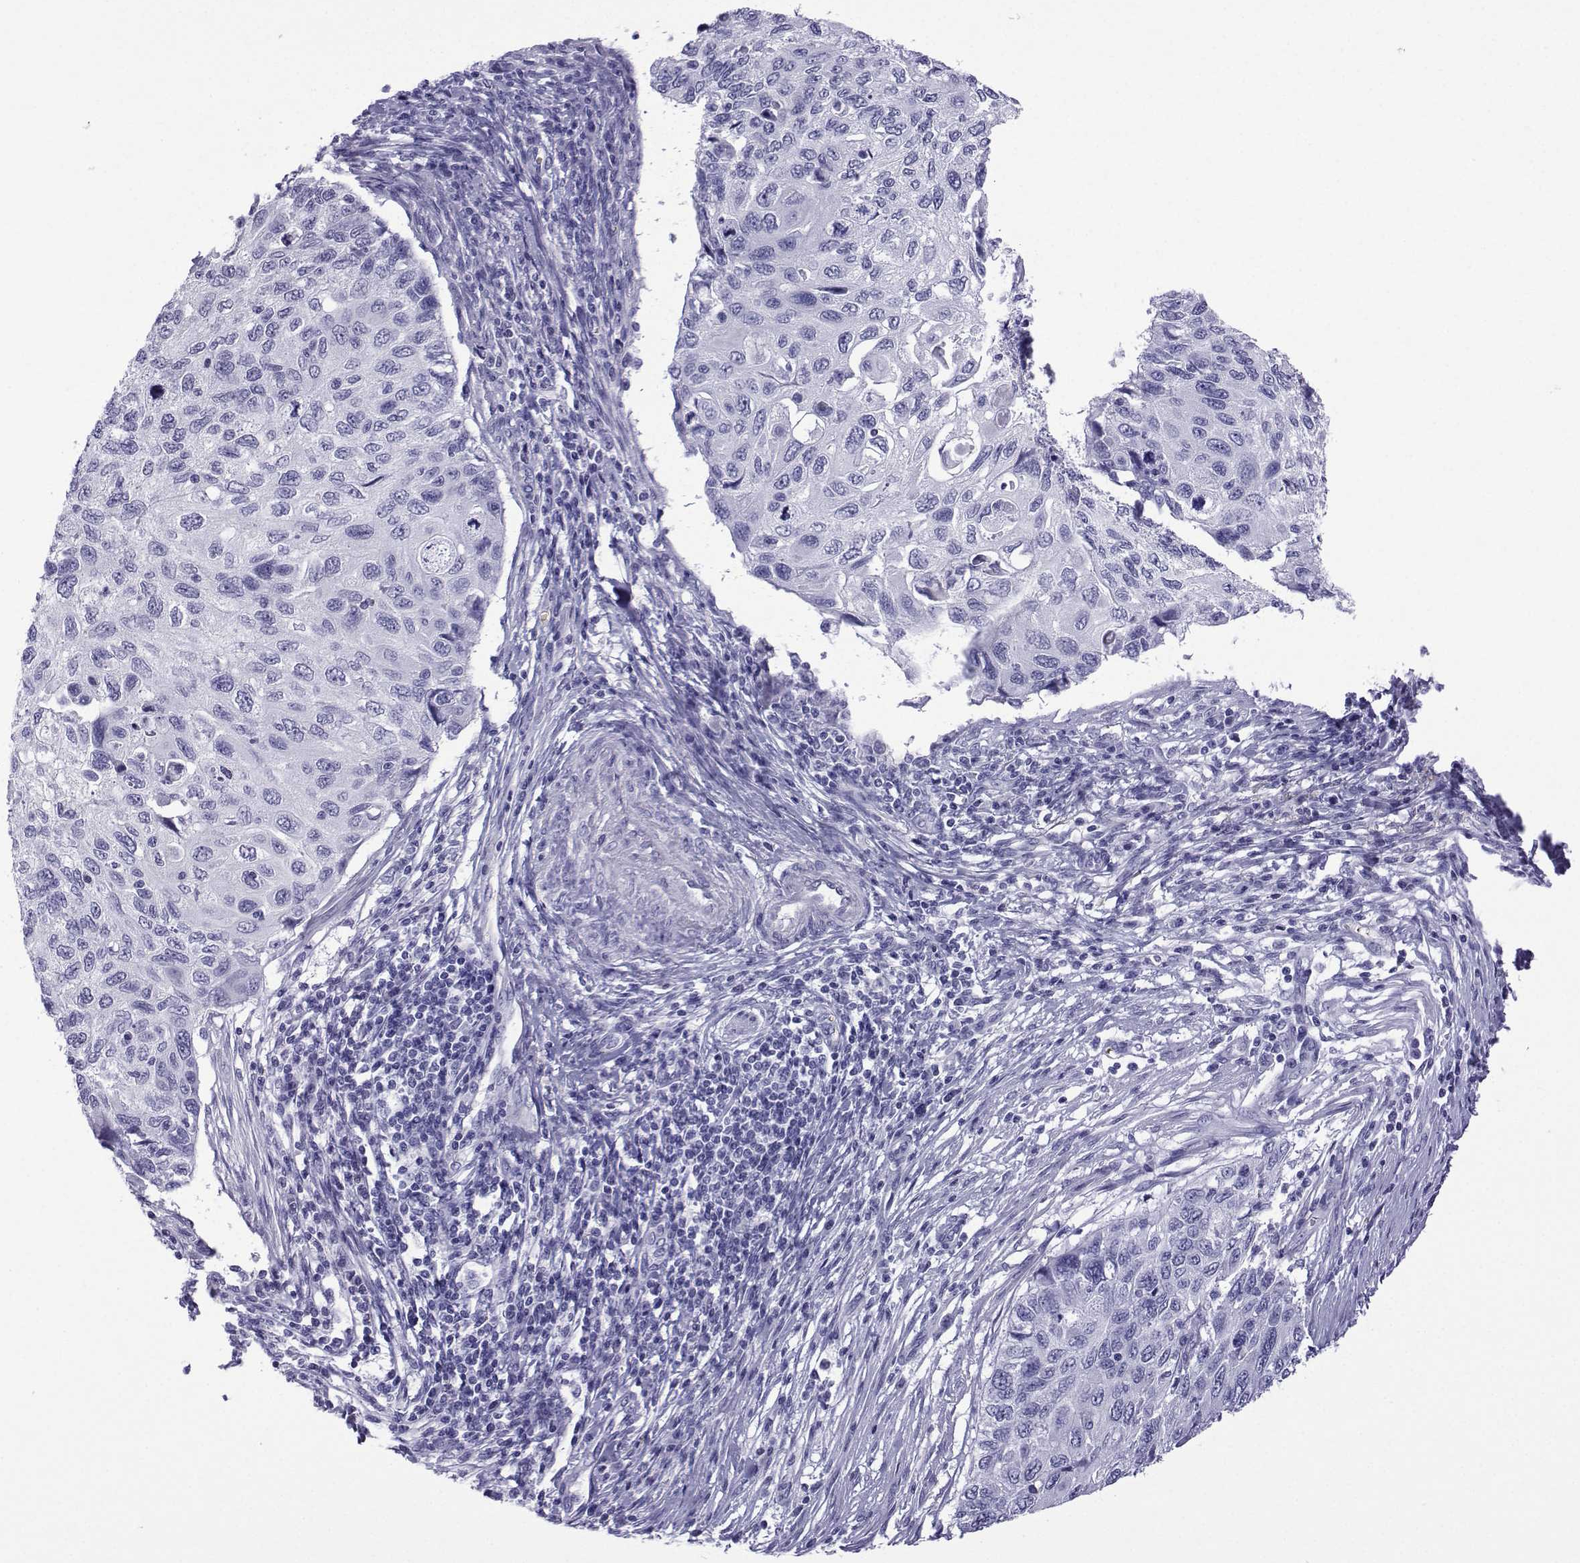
{"staining": {"intensity": "negative", "quantity": "none", "location": "none"}, "tissue": "cervical cancer", "cell_type": "Tumor cells", "image_type": "cancer", "snomed": [{"axis": "morphology", "description": "Squamous cell carcinoma, NOS"}, {"axis": "topography", "description": "Cervix"}], "caption": "The image demonstrates no staining of tumor cells in cervical cancer.", "gene": "TRIM46", "patient": {"sex": "female", "age": 70}}